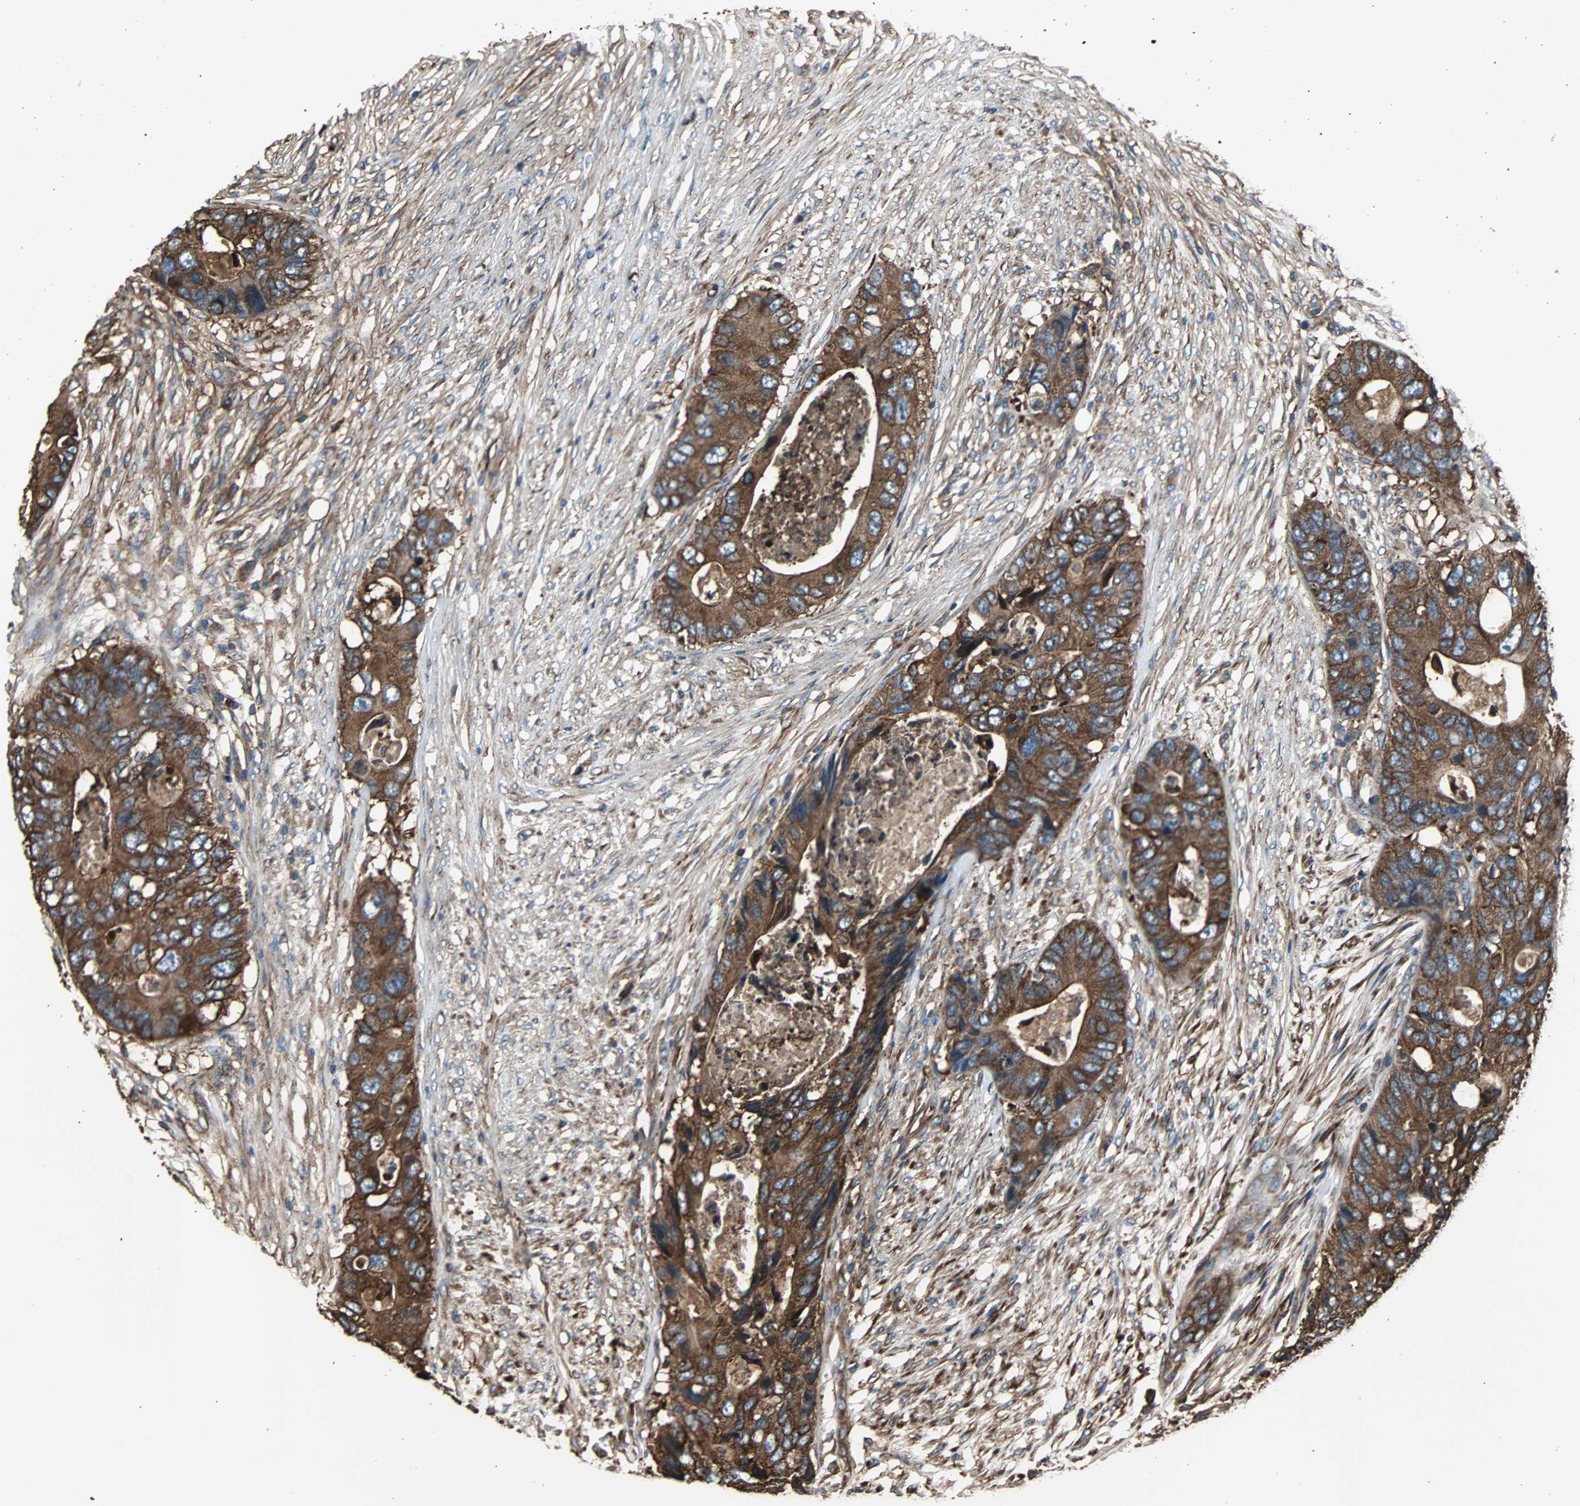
{"staining": {"intensity": "strong", "quantity": ">75%", "location": "cytoplasmic/membranous"}, "tissue": "colorectal cancer", "cell_type": "Tumor cells", "image_type": "cancer", "snomed": [{"axis": "morphology", "description": "Adenocarcinoma, NOS"}, {"axis": "topography", "description": "Colon"}], "caption": "The histopathology image reveals staining of colorectal cancer (adenocarcinoma), revealing strong cytoplasmic/membranous protein expression (brown color) within tumor cells.", "gene": "ACTN1", "patient": {"sex": "male", "age": 71}}